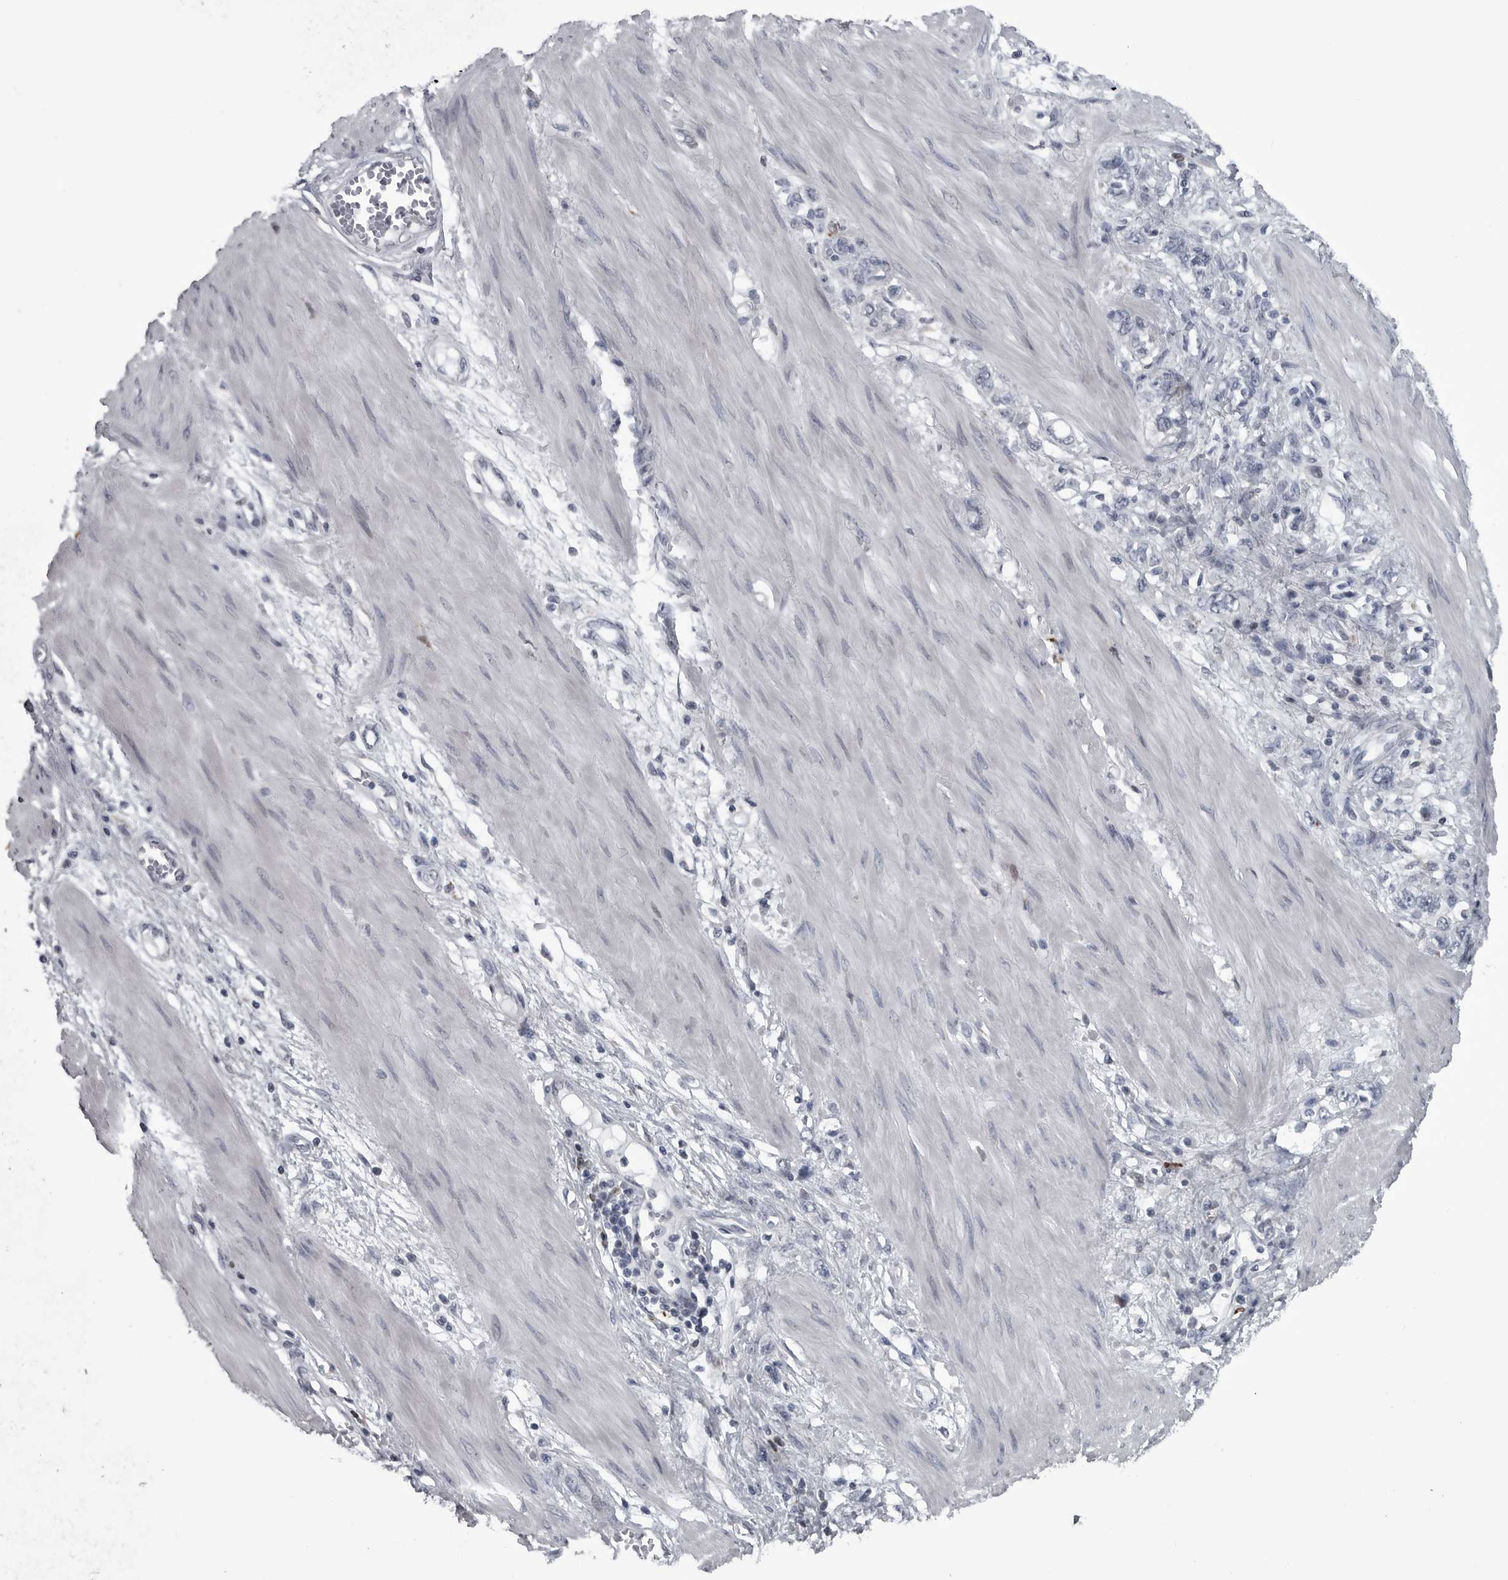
{"staining": {"intensity": "negative", "quantity": "none", "location": "none"}, "tissue": "stomach cancer", "cell_type": "Tumor cells", "image_type": "cancer", "snomed": [{"axis": "morphology", "description": "Adenocarcinoma, NOS"}, {"axis": "topography", "description": "Stomach"}], "caption": "This histopathology image is of stomach cancer (adenocarcinoma) stained with immunohistochemistry (IHC) to label a protein in brown with the nuclei are counter-stained blue. There is no expression in tumor cells.", "gene": "LYSMD1", "patient": {"sex": "female", "age": 76}}